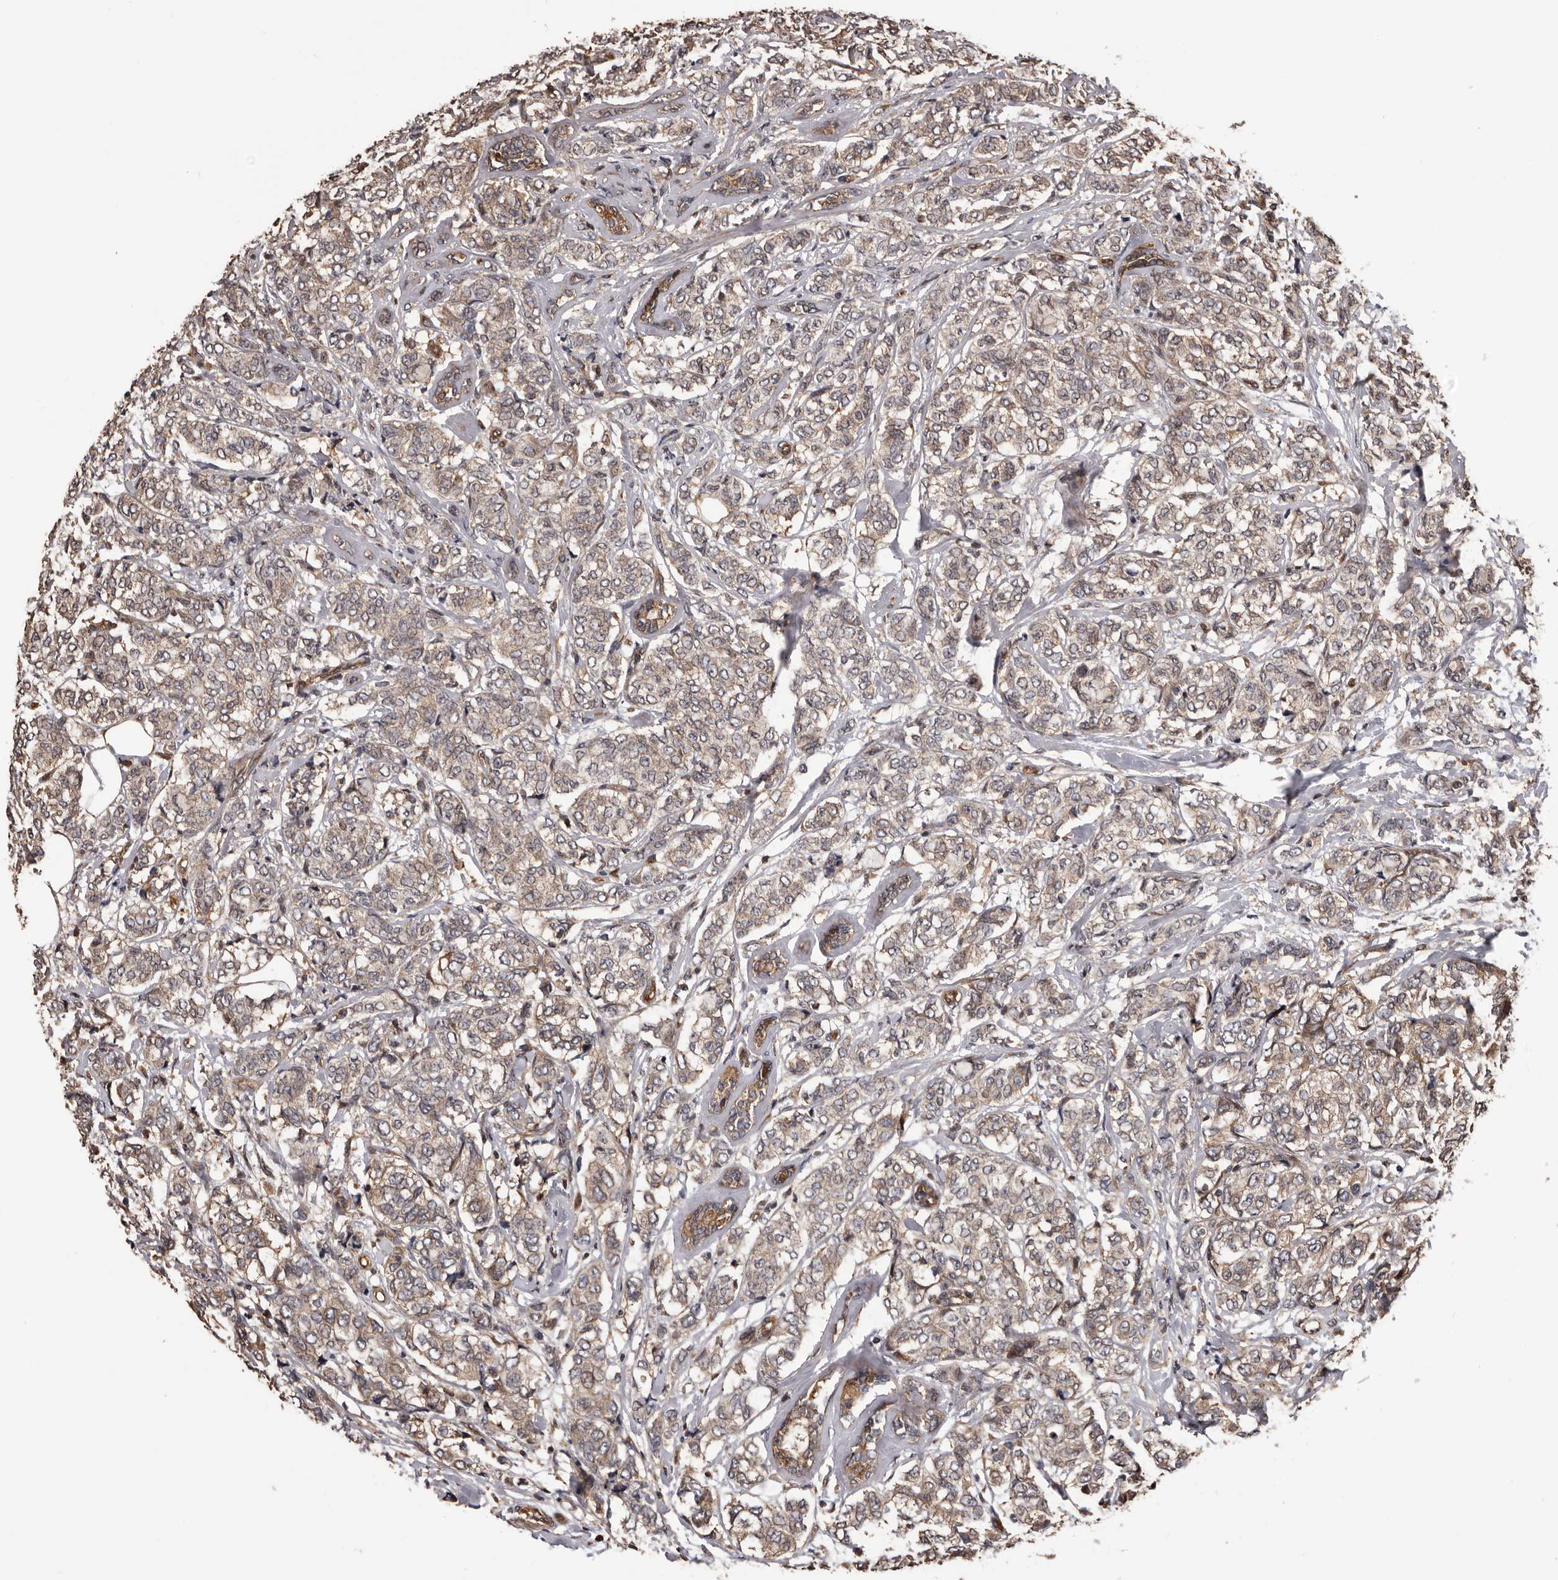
{"staining": {"intensity": "weak", "quantity": "25%-75%", "location": "cytoplasmic/membranous"}, "tissue": "breast cancer", "cell_type": "Tumor cells", "image_type": "cancer", "snomed": [{"axis": "morphology", "description": "Lobular carcinoma"}, {"axis": "topography", "description": "Breast"}], "caption": "Protein staining reveals weak cytoplasmic/membranous expression in about 25%-75% of tumor cells in breast lobular carcinoma.", "gene": "ADAMTS2", "patient": {"sex": "female", "age": 60}}